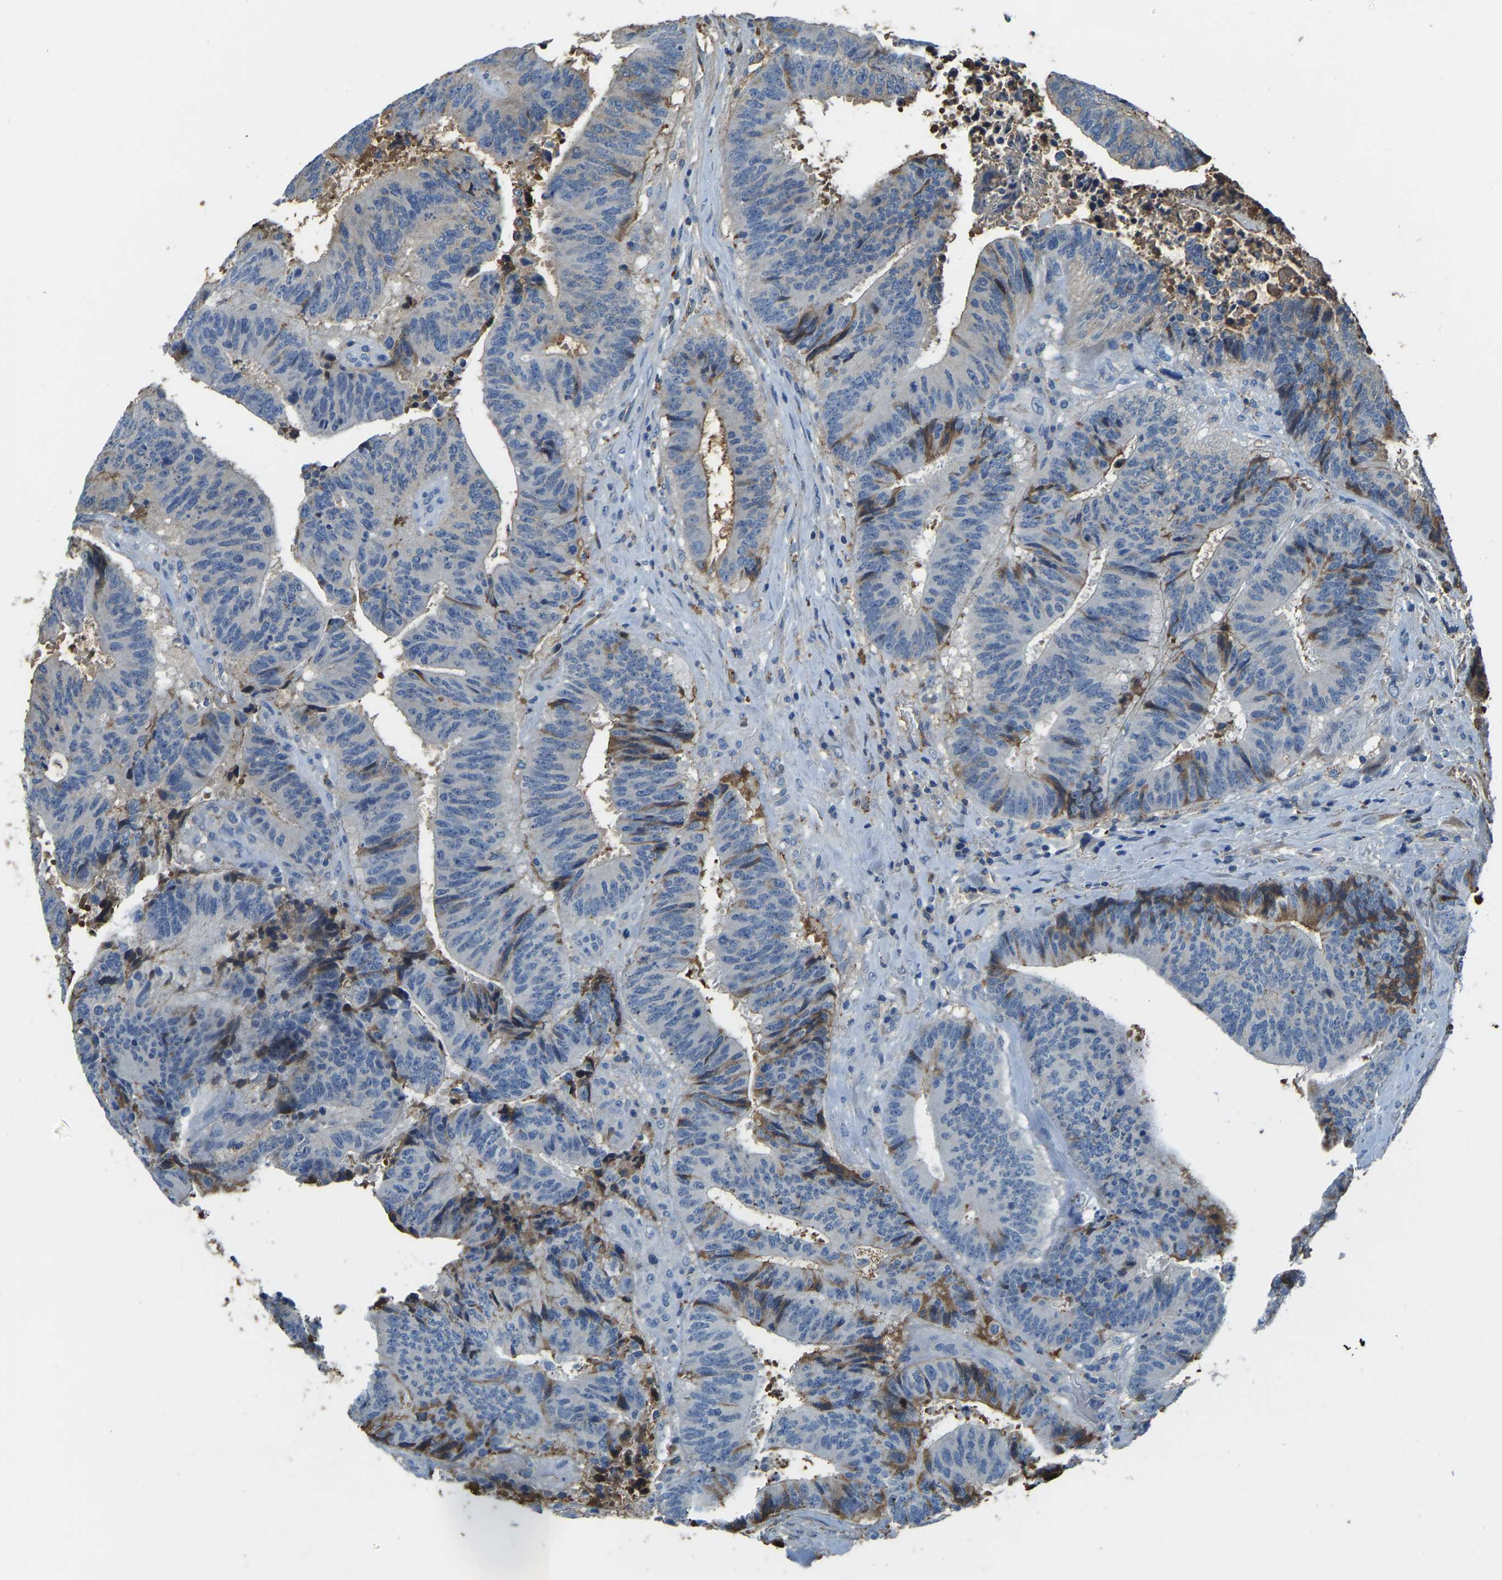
{"staining": {"intensity": "weak", "quantity": "<25%", "location": "cytoplasmic/membranous"}, "tissue": "colorectal cancer", "cell_type": "Tumor cells", "image_type": "cancer", "snomed": [{"axis": "morphology", "description": "Adenocarcinoma, NOS"}, {"axis": "topography", "description": "Rectum"}], "caption": "Immunohistochemical staining of human adenocarcinoma (colorectal) shows no significant expression in tumor cells. The staining is performed using DAB (3,3'-diaminobenzidine) brown chromogen with nuclei counter-stained in using hematoxylin.", "gene": "THBS4", "patient": {"sex": "male", "age": 72}}